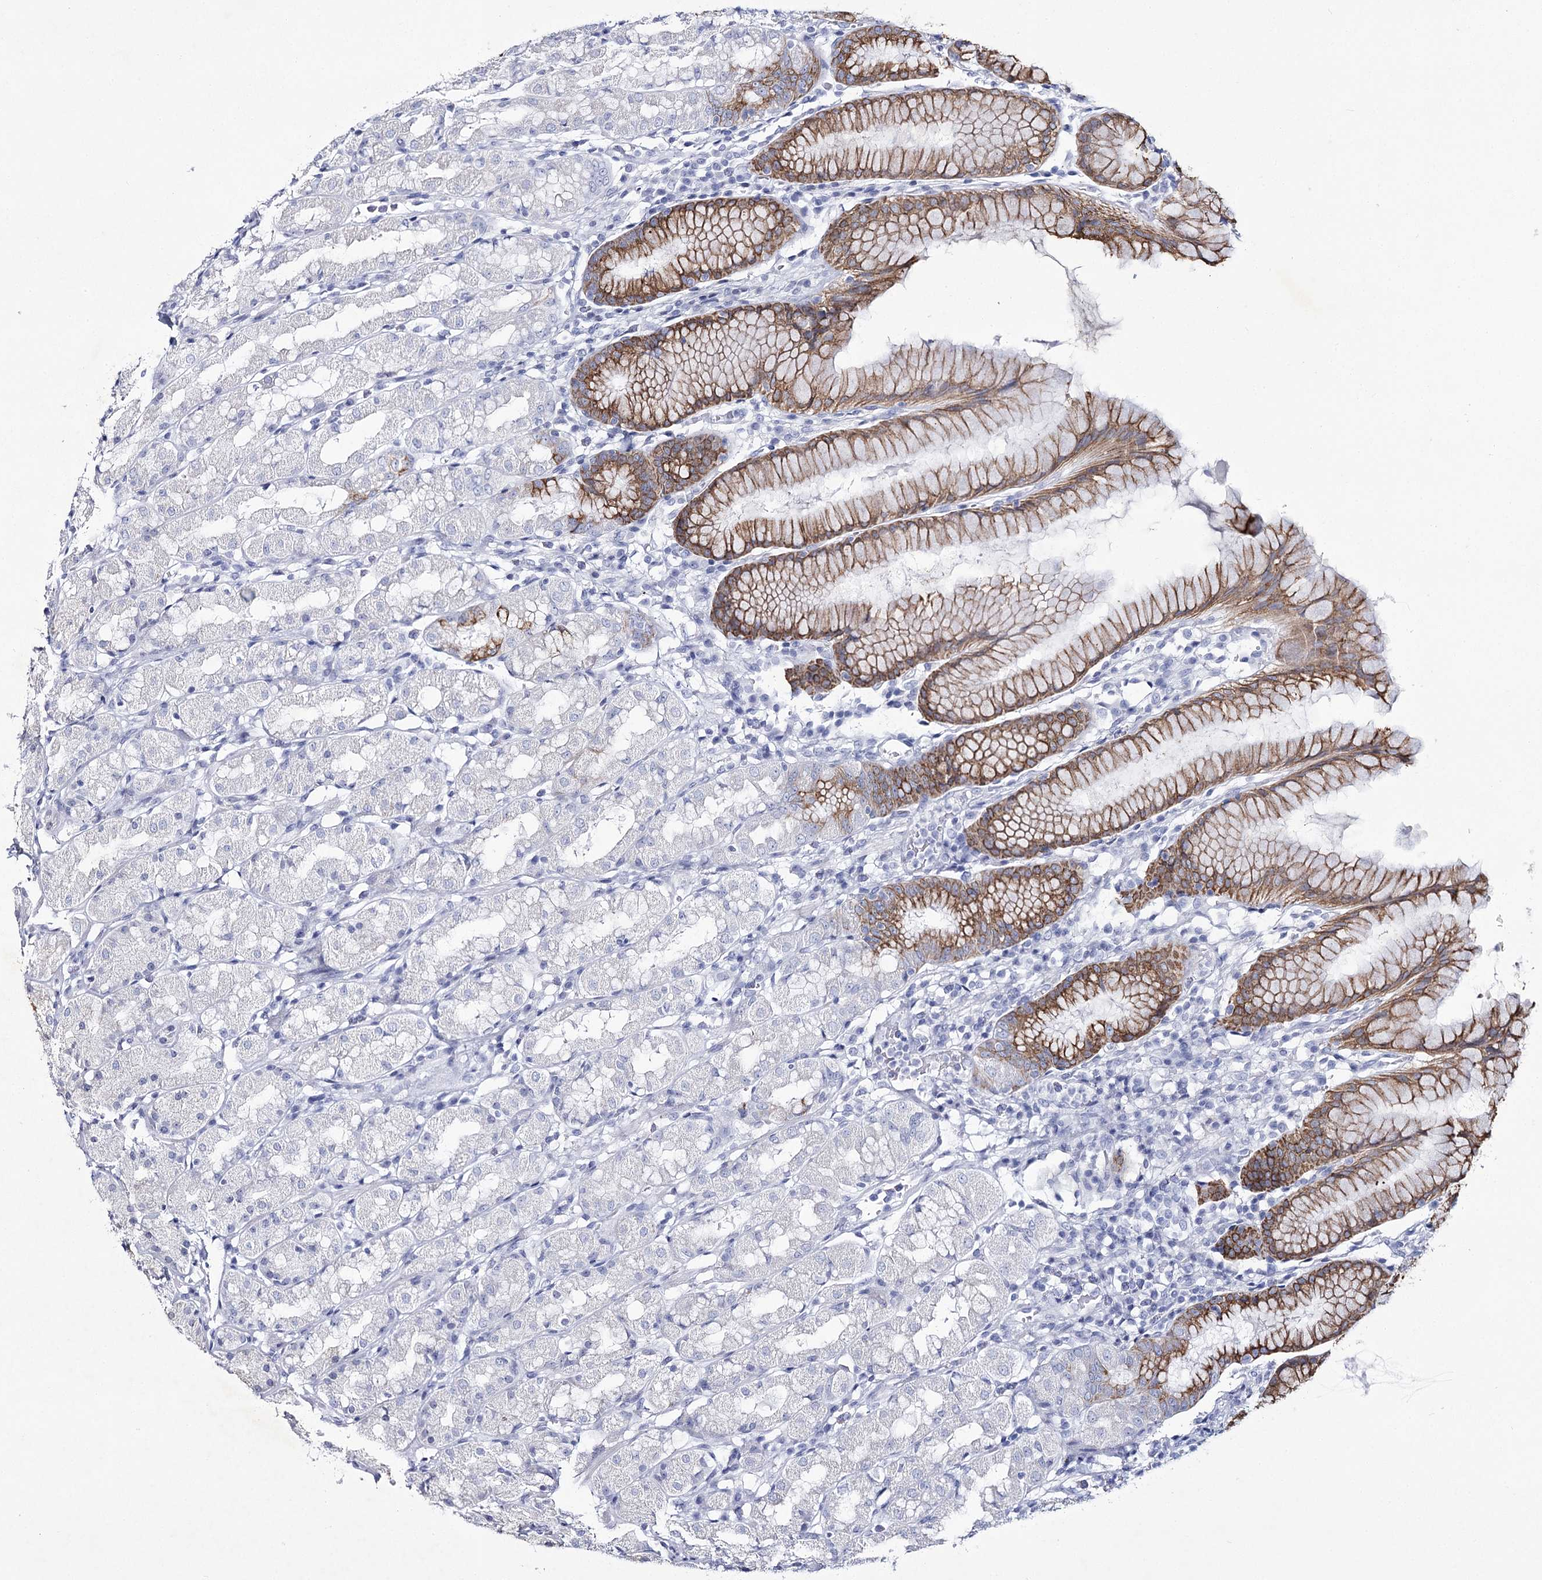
{"staining": {"intensity": "strong", "quantity": "<25%", "location": "cytoplasmic/membranous"}, "tissue": "stomach", "cell_type": "Glandular cells", "image_type": "normal", "snomed": [{"axis": "morphology", "description": "Normal tissue, NOS"}, {"axis": "topography", "description": "Stomach, lower"}], "caption": "Human stomach stained for a protein (brown) exhibits strong cytoplasmic/membranous positive positivity in about <25% of glandular cells.", "gene": "RNF186", "patient": {"sex": "female", "age": 56}}